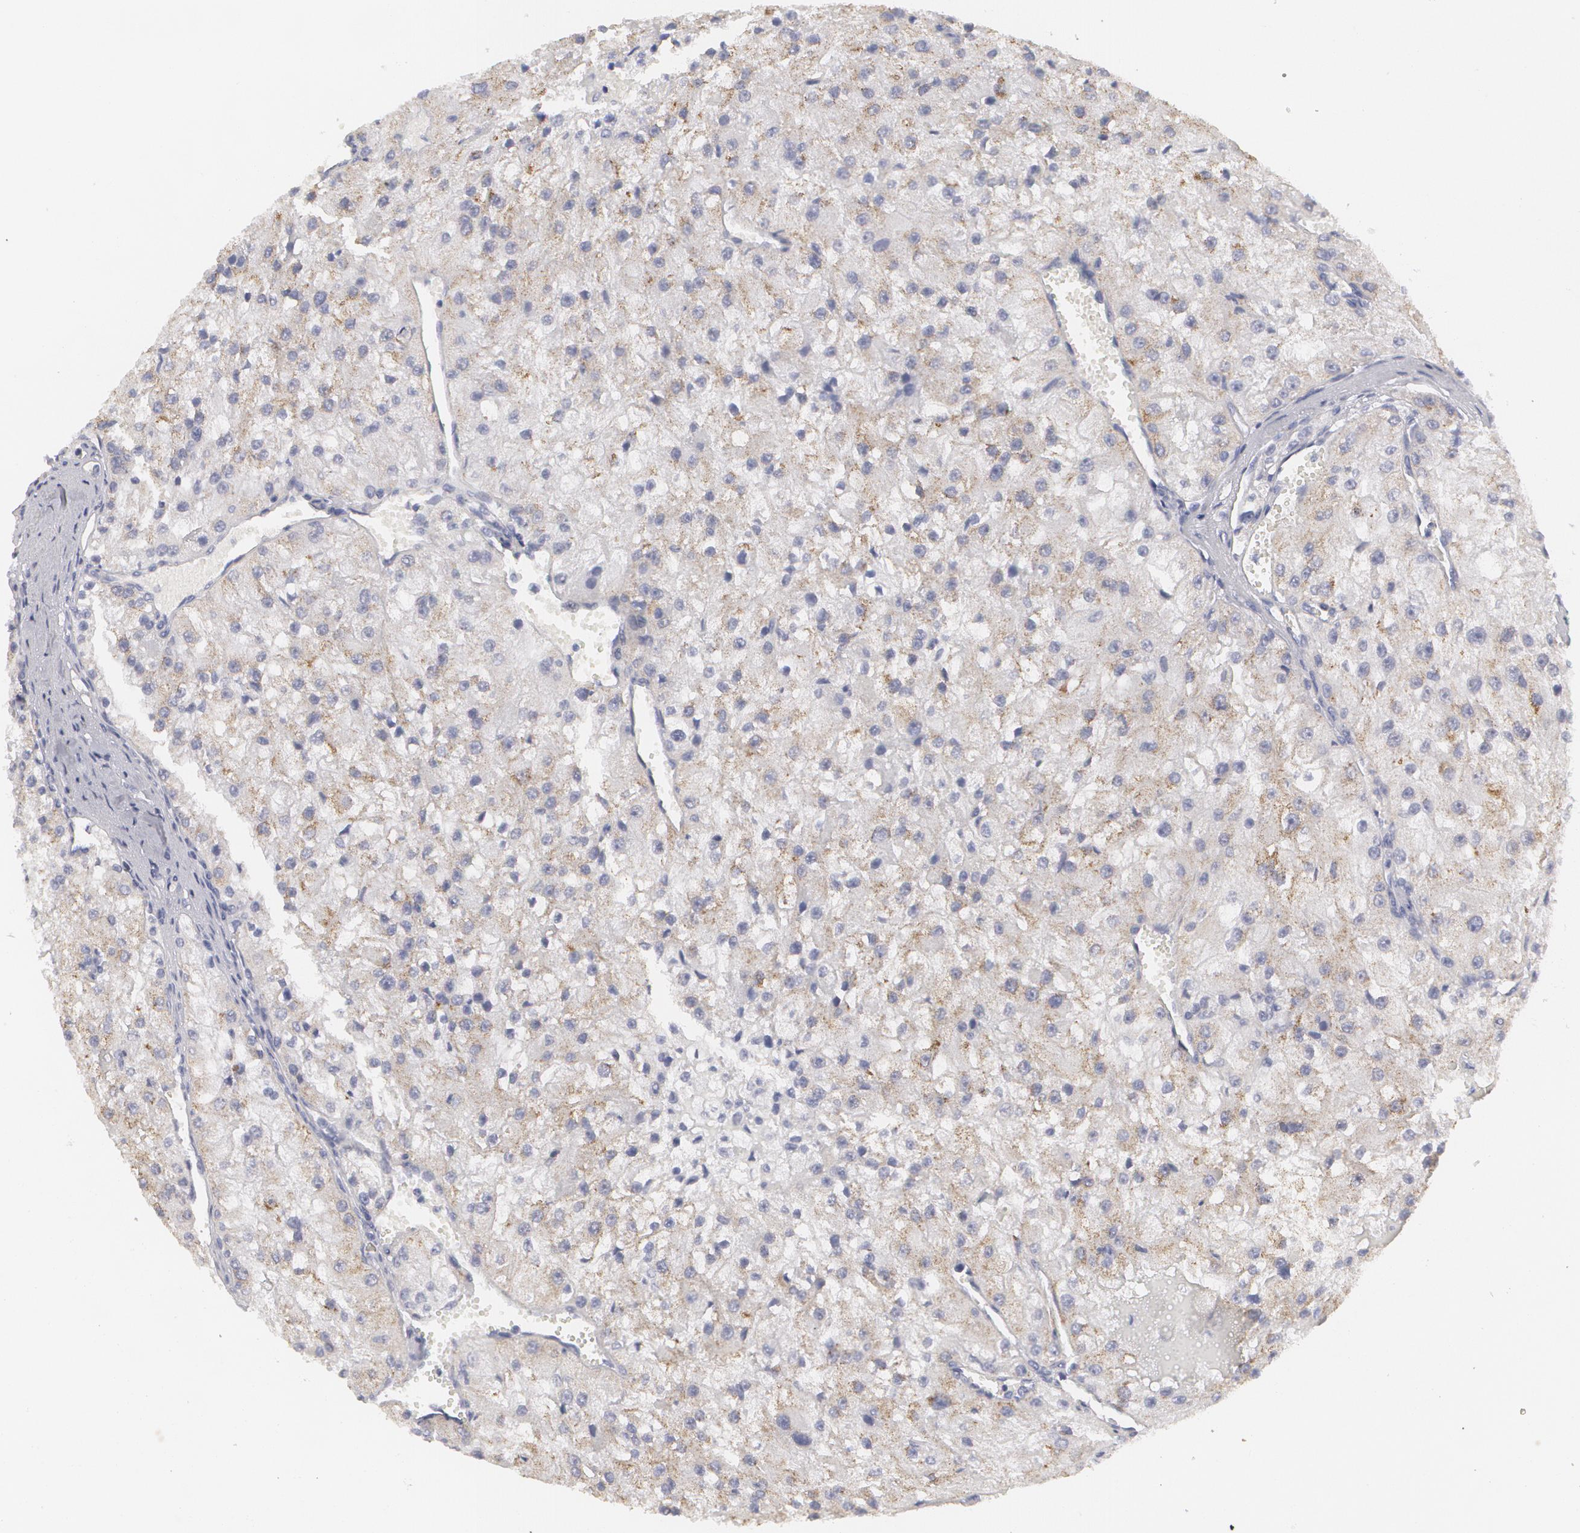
{"staining": {"intensity": "weak", "quantity": "25%-75%", "location": "cytoplasmic/membranous"}, "tissue": "renal cancer", "cell_type": "Tumor cells", "image_type": "cancer", "snomed": [{"axis": "morphology", "description": "Adenocarcinoma, NOS"}, {"axis": "topography", "description": "Kidney"}], "caption": "Immunohistochemical staining of human renal cancer exhibits low levels of weak cytoplasmic/membranous expression in about 25%-75% of tumor cells.", "gene": "MBNL3", "patient": {"sex": "female", "age": 74}}